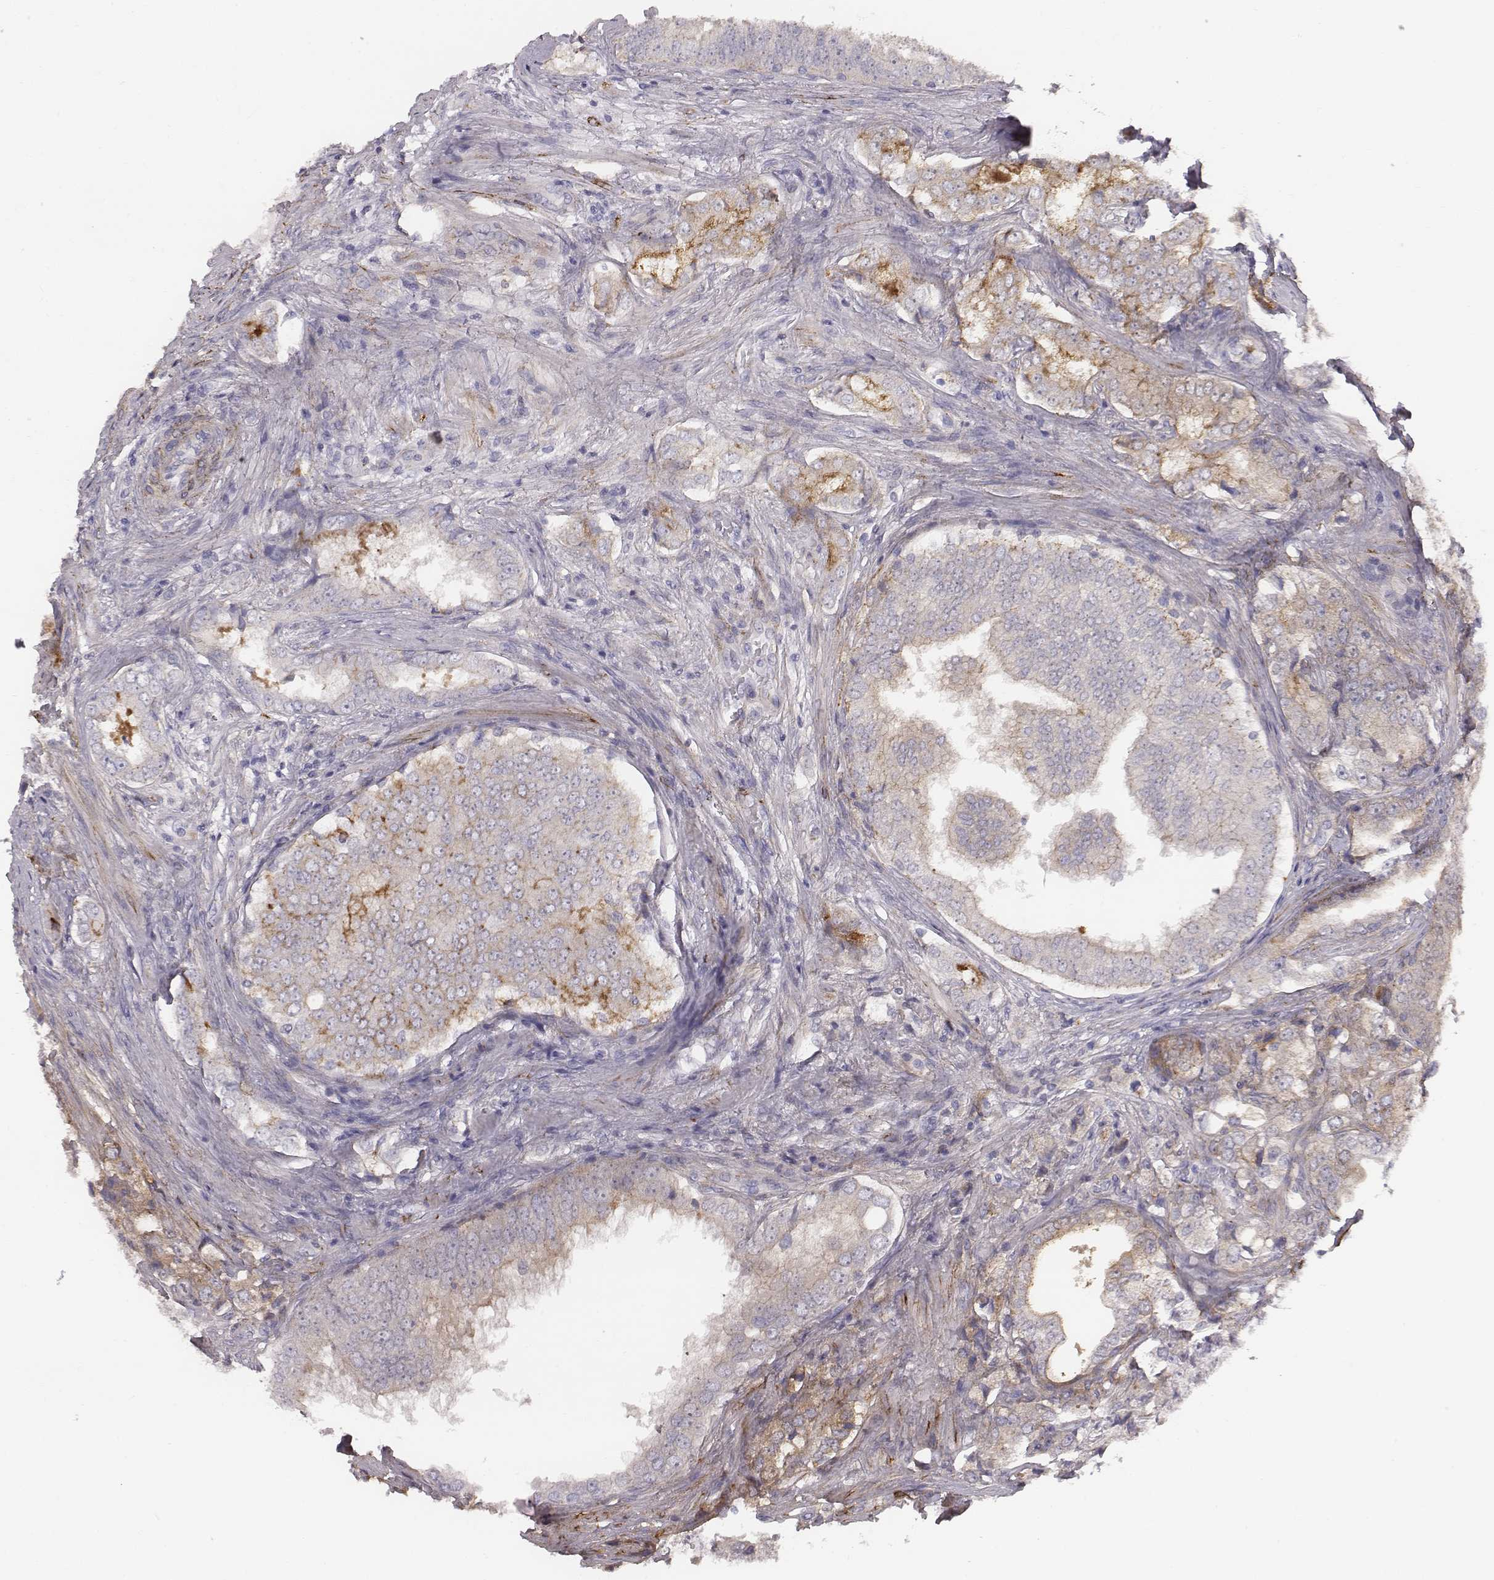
{"staining": {"intensity": "moderate", "quantity": "<25%", "location": "cytoplasmic/membranous"}, "tissue": "prostate cancer", "cell_type": "Tumor cells", "image_type": "cancer", "snomed": [{"axis": "morphology", "description": "Adenocarcinoma, NOS"}, {"axis": "topography", "description": "Prostate"}], "caption": "This is an image of IHC staining of prostate cancer (adenocarcinoma), which shows moderate positivity in the cytoplasmic/membranous of tumor cells.", "gene": "PRKCZ", "patient": {"sex": "male", "age": 65}}